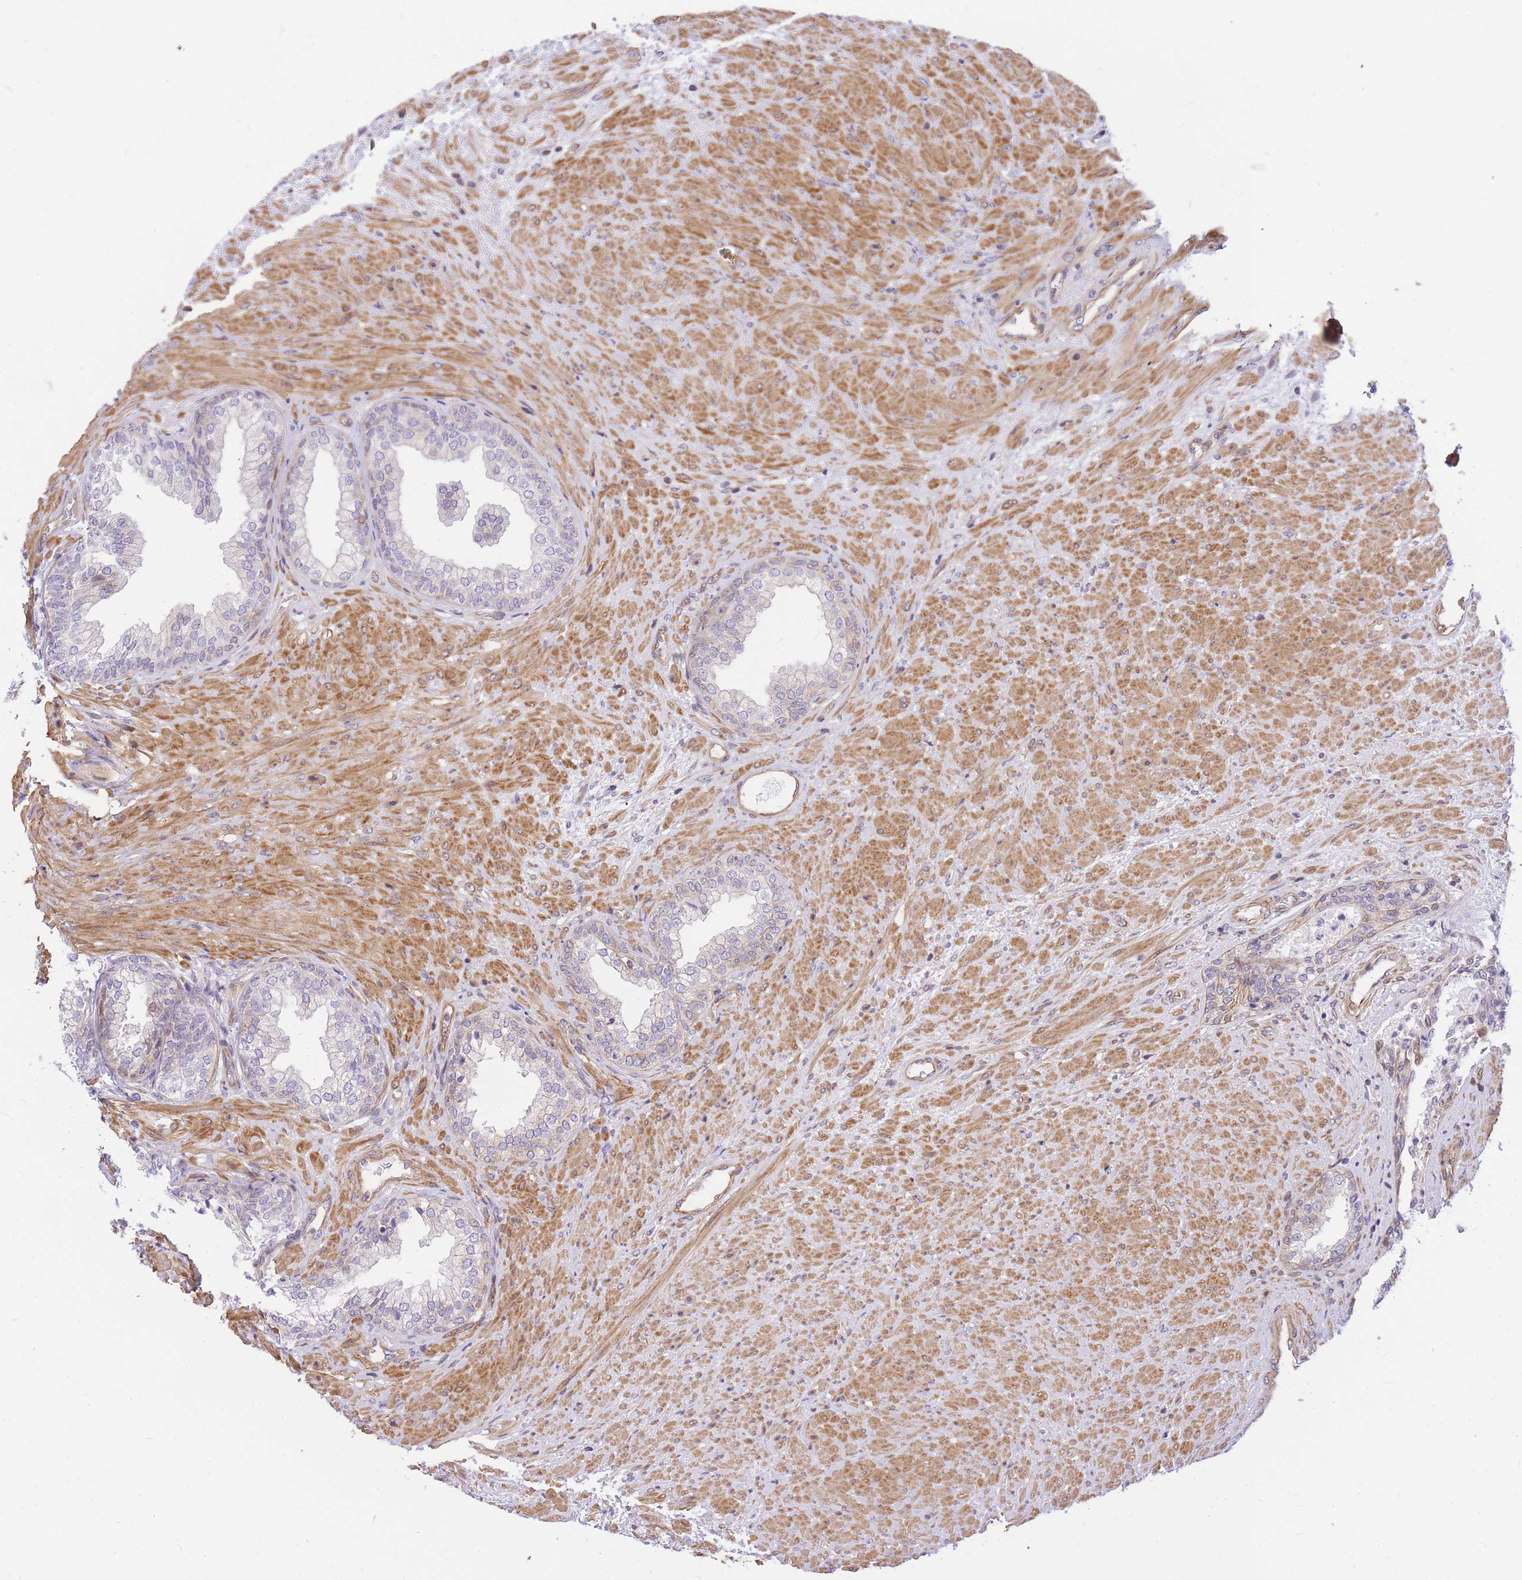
{"staining": {"intensity": "moderate", "quantity": "<25%", "location": "cytoplasmic/membranous"}, "tissue": "prostate", "cell_type": "Glandular cells", "image_type": "normal", "snomed": [{"axis": "morphology", "description": "Normal tissue, NOS"}, {"axis": "topography", "description": "Prostate"}], "caption": "Normal prostate exhibits moderate cytoplasmic/membranous expression in about <25% of glandular cells The staining was performed using DAB, with brown indicating positive protein expression. Nuclei are stained blue with hematoxylin..", "gene": "S100PBP", "patient": {"sex": "male", "age": 76}}